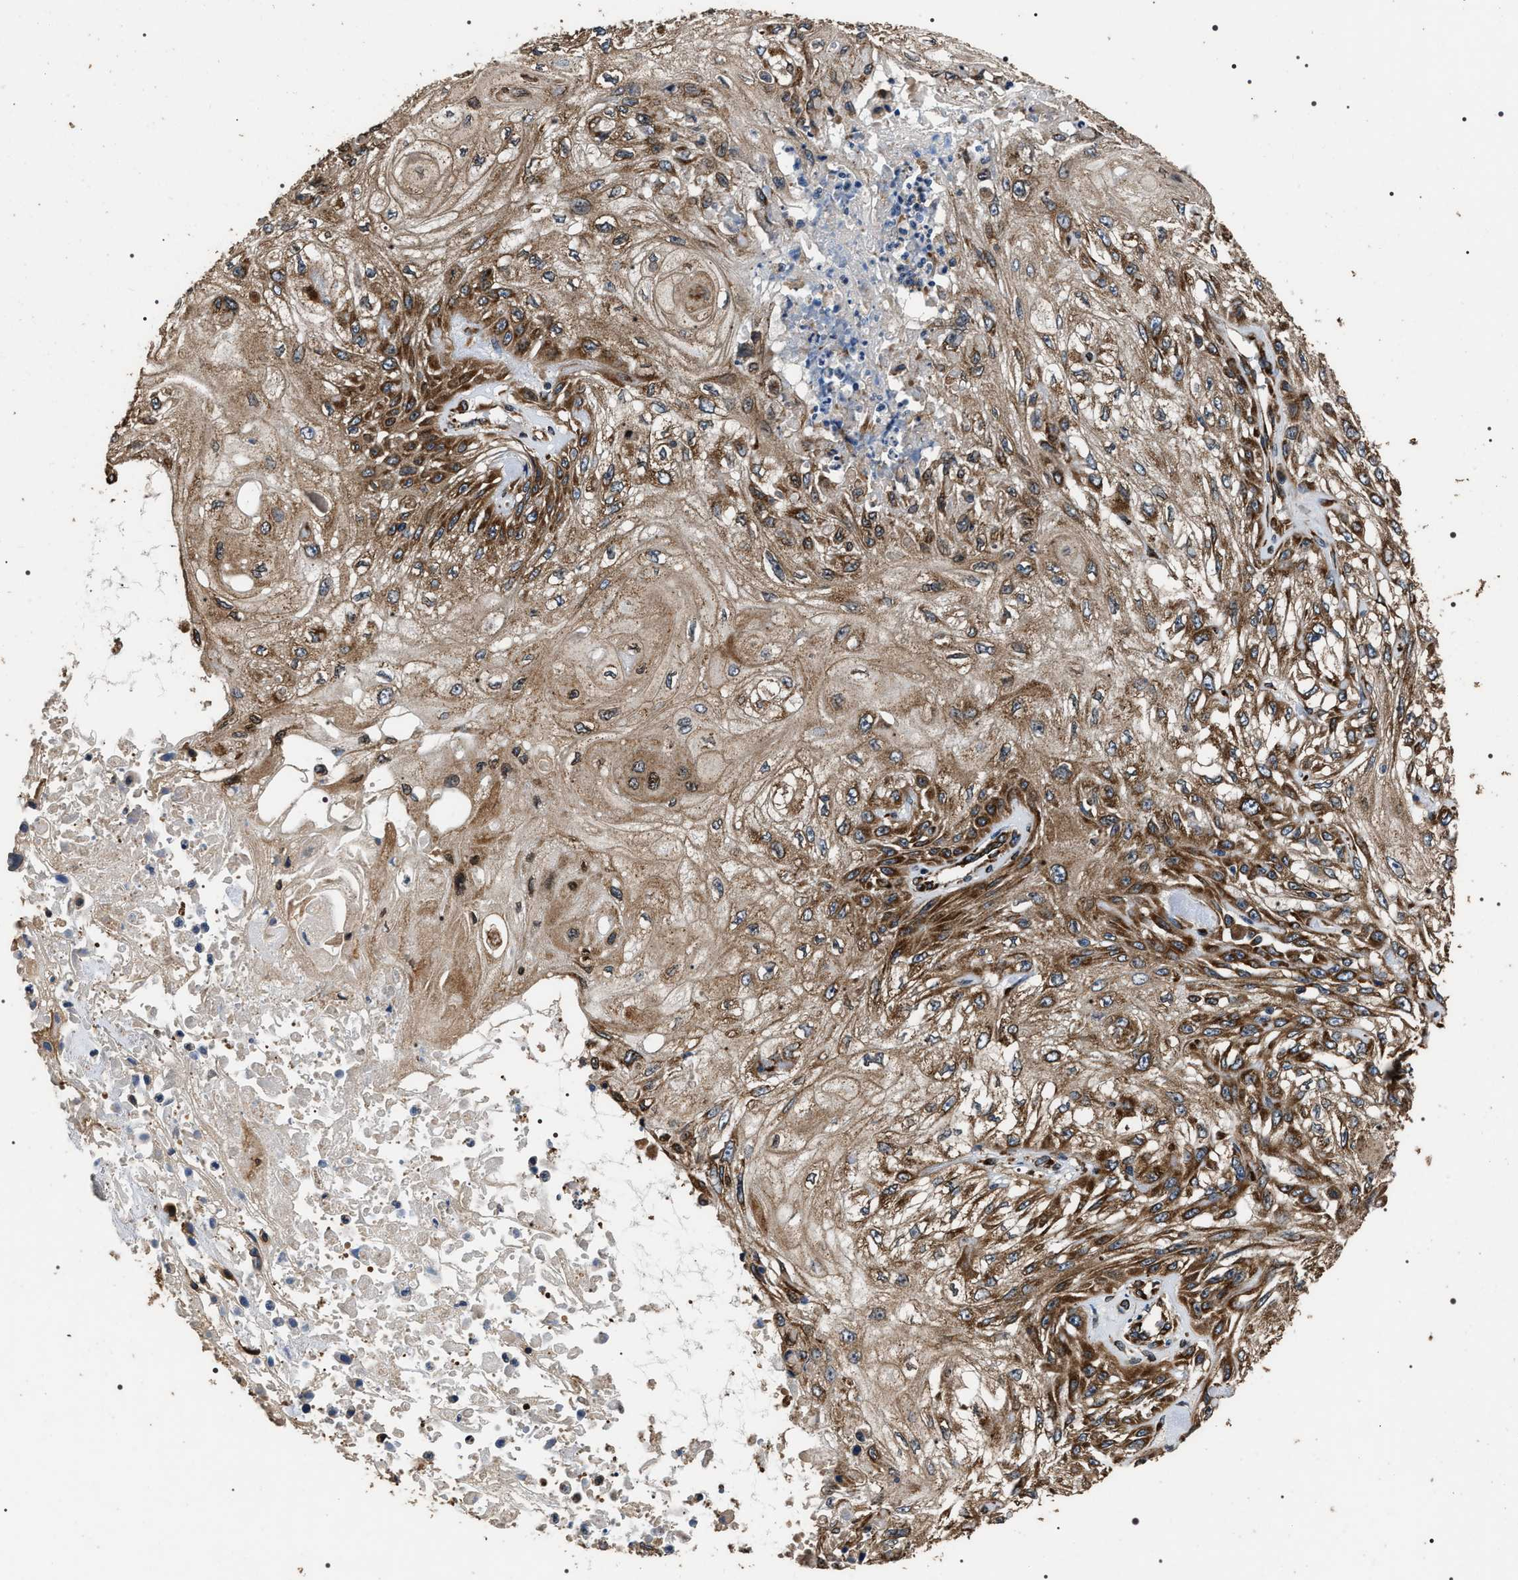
{"staining": {"intensity": "strong", "quantity": "25%-75%", "location": "cytoplasmic/membranous"}, "tissue": "skin cancer", "cell_type": "Tumor cells", "image_type": "cancer", "snomed": [{"axis": "morphology", "description": "Squamous cell carcinoma, NOS"}, {"axis": "morphology", "description": "Squamous cell carcinoma, metastatic, NOS"}, {"axis": "topography", "description": "Skin"}, {"axis": "topography", "description": "Lymph node"}], "caption": "DAB immunohistochemical staining of human skin cancer demonstrates strong cytoplasmic/membranous protein expression in about 25%-75% of tumor cells. The staining is performed using DAB brown chromogen to label protein expression. The nuclei are counter-stained blue using hematoxylin.", "gene": "KTN1", "patient": {"sex": "male", "age": 75}}